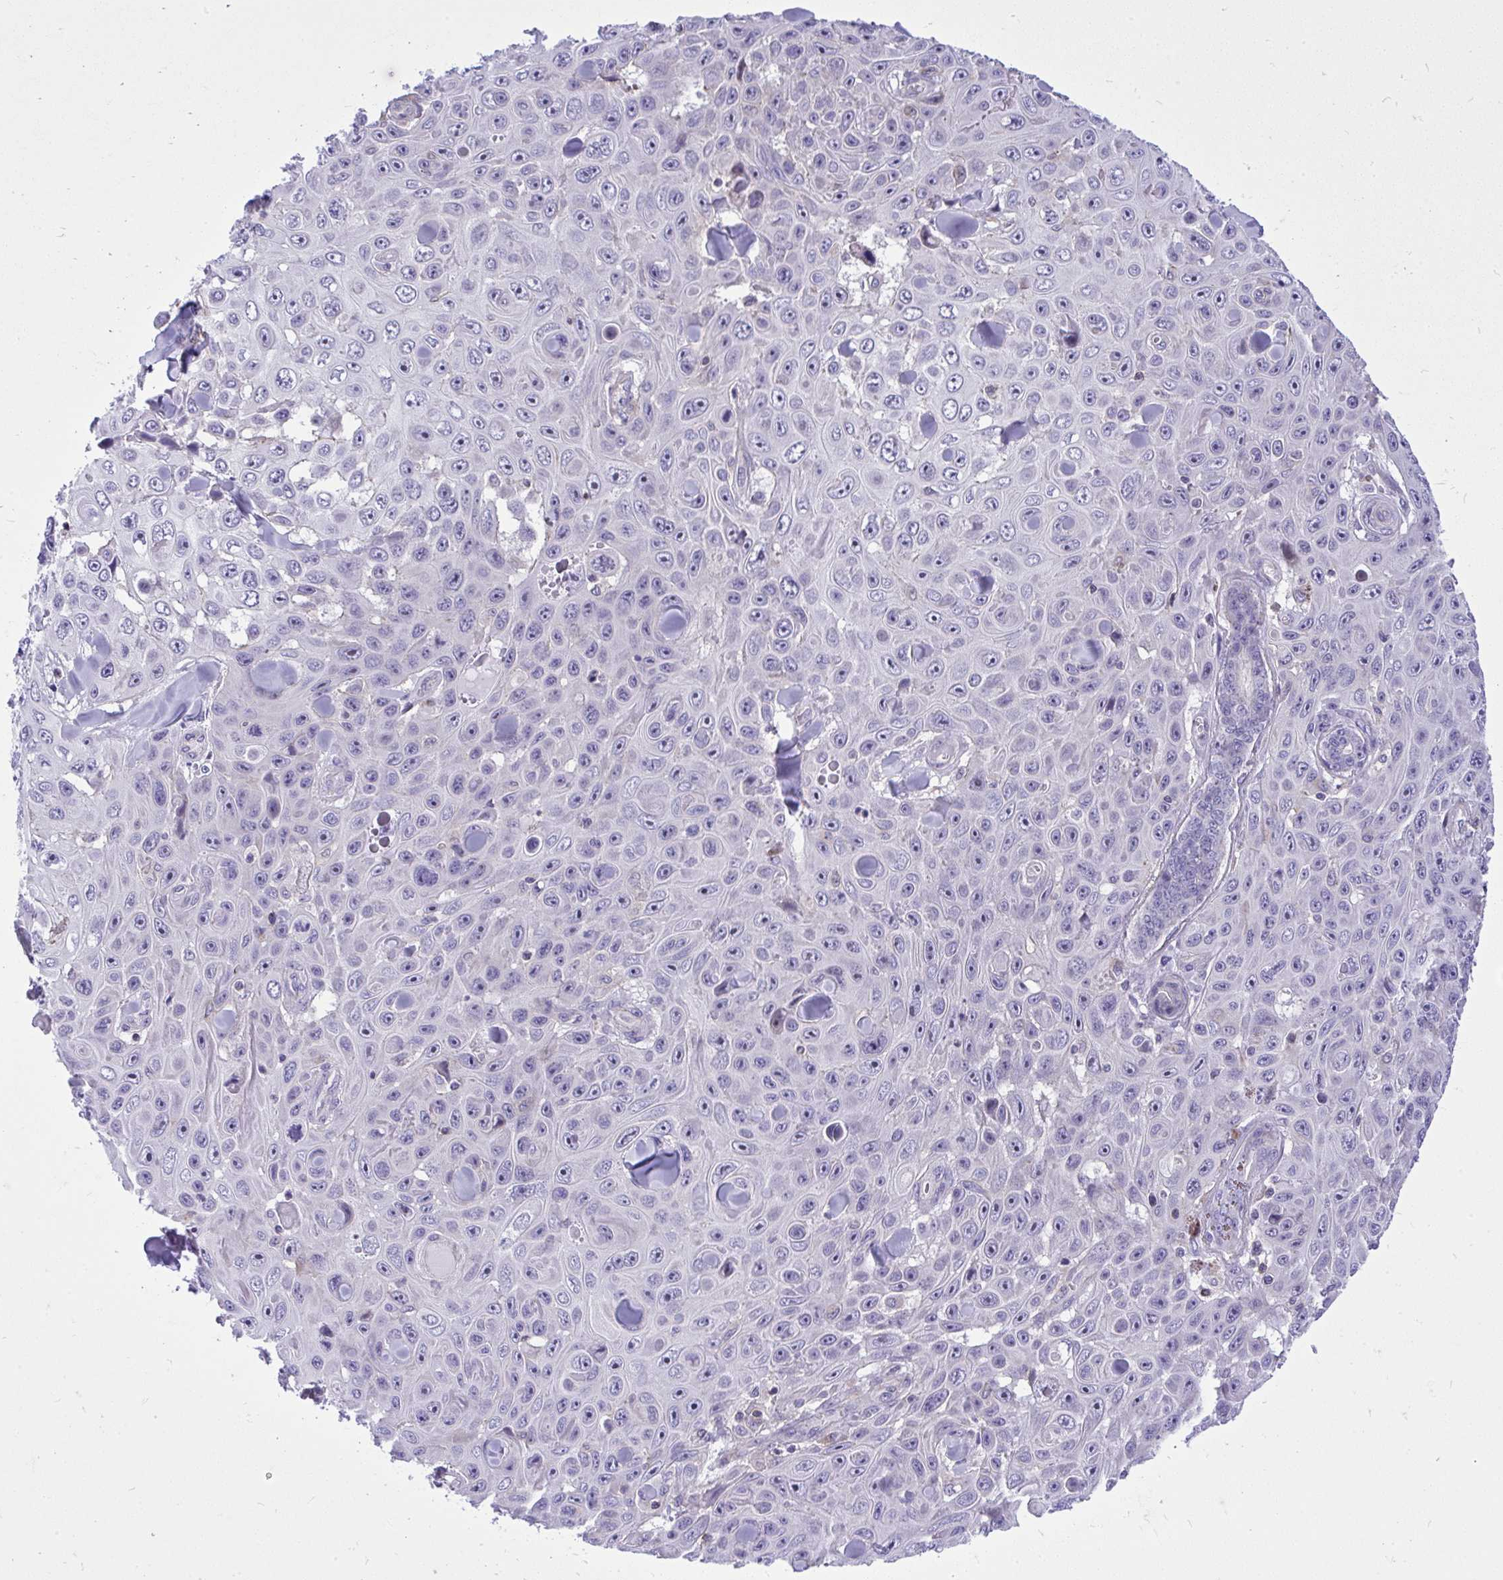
{"staining": {"intensity": "negative", "quantity": "none", "location": "none"}, "tissue": "skin cancer", "cell_type": "Tumor cells", "image_type": "cancer", "snomed": [{"axis": "morphology", "description": "Squamous cell carcinoma, NOS"}, {"axis": "topography", "description": "Skin"}], "caption": "This is an immunohistochemistry histopathology image of squamous cell carcinoma (skin). There is no positivity in tumor cells.", "gene": "GRK4", "patient": {"sex": "male", "age": 82}}